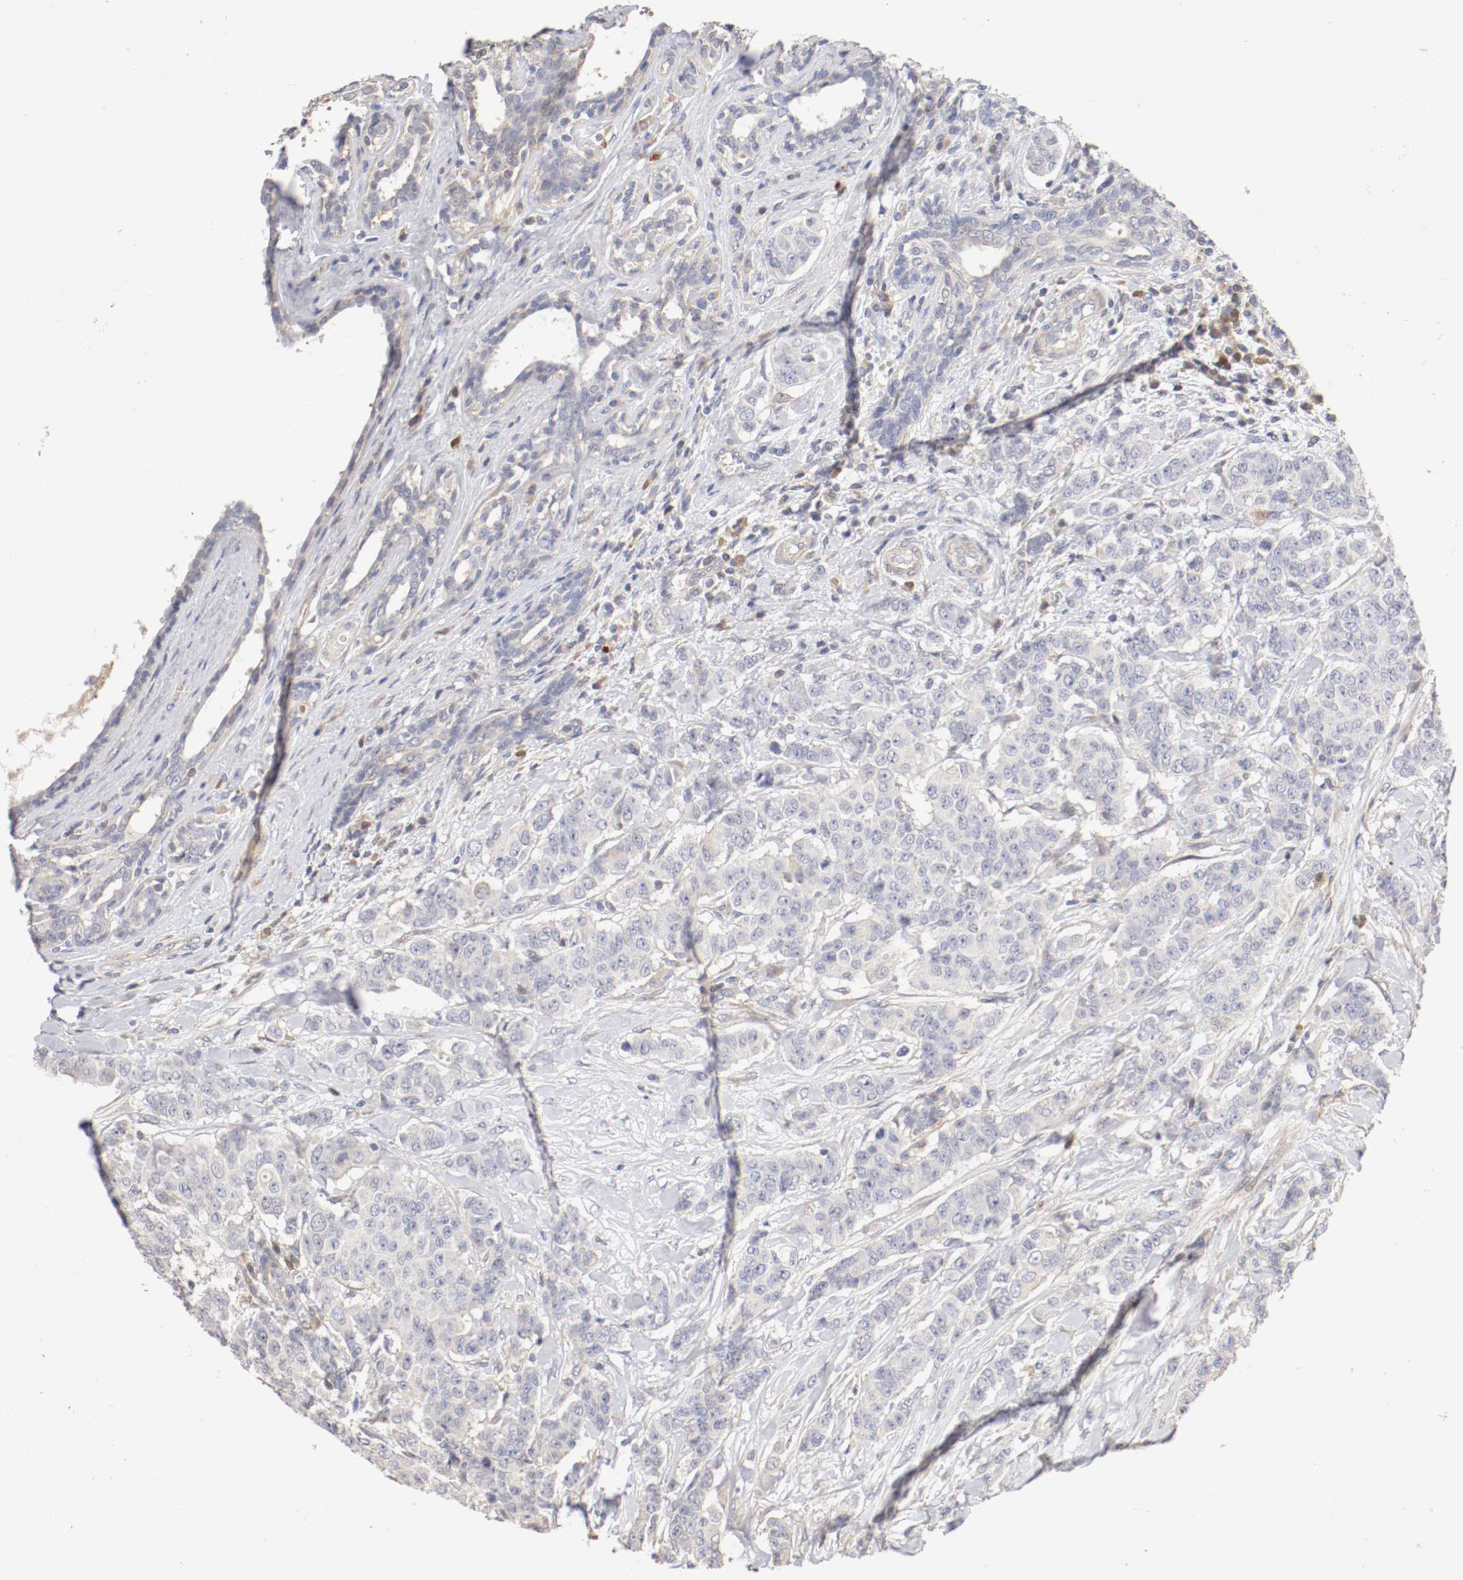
{"staining": {"intensity": "negative", "quantity": "none", "location": "none"}, "tissue": "breast cancer", "cell_type": "Tumor cells", "image_type": "cancer", "snomed": [{"axis": "morphology", "description": "Duct carcinoma"}, {"axis": "topography", "description": "Breast"}], "caption": "Immunohistochemistry (IHC) histopathology image of human intraductal carcinoma (breast) stained for a protein (brown), which exhibits no expression in tumor cells.", "gene": "CDK6", "patient": {"sex": "female", "age": 40}}